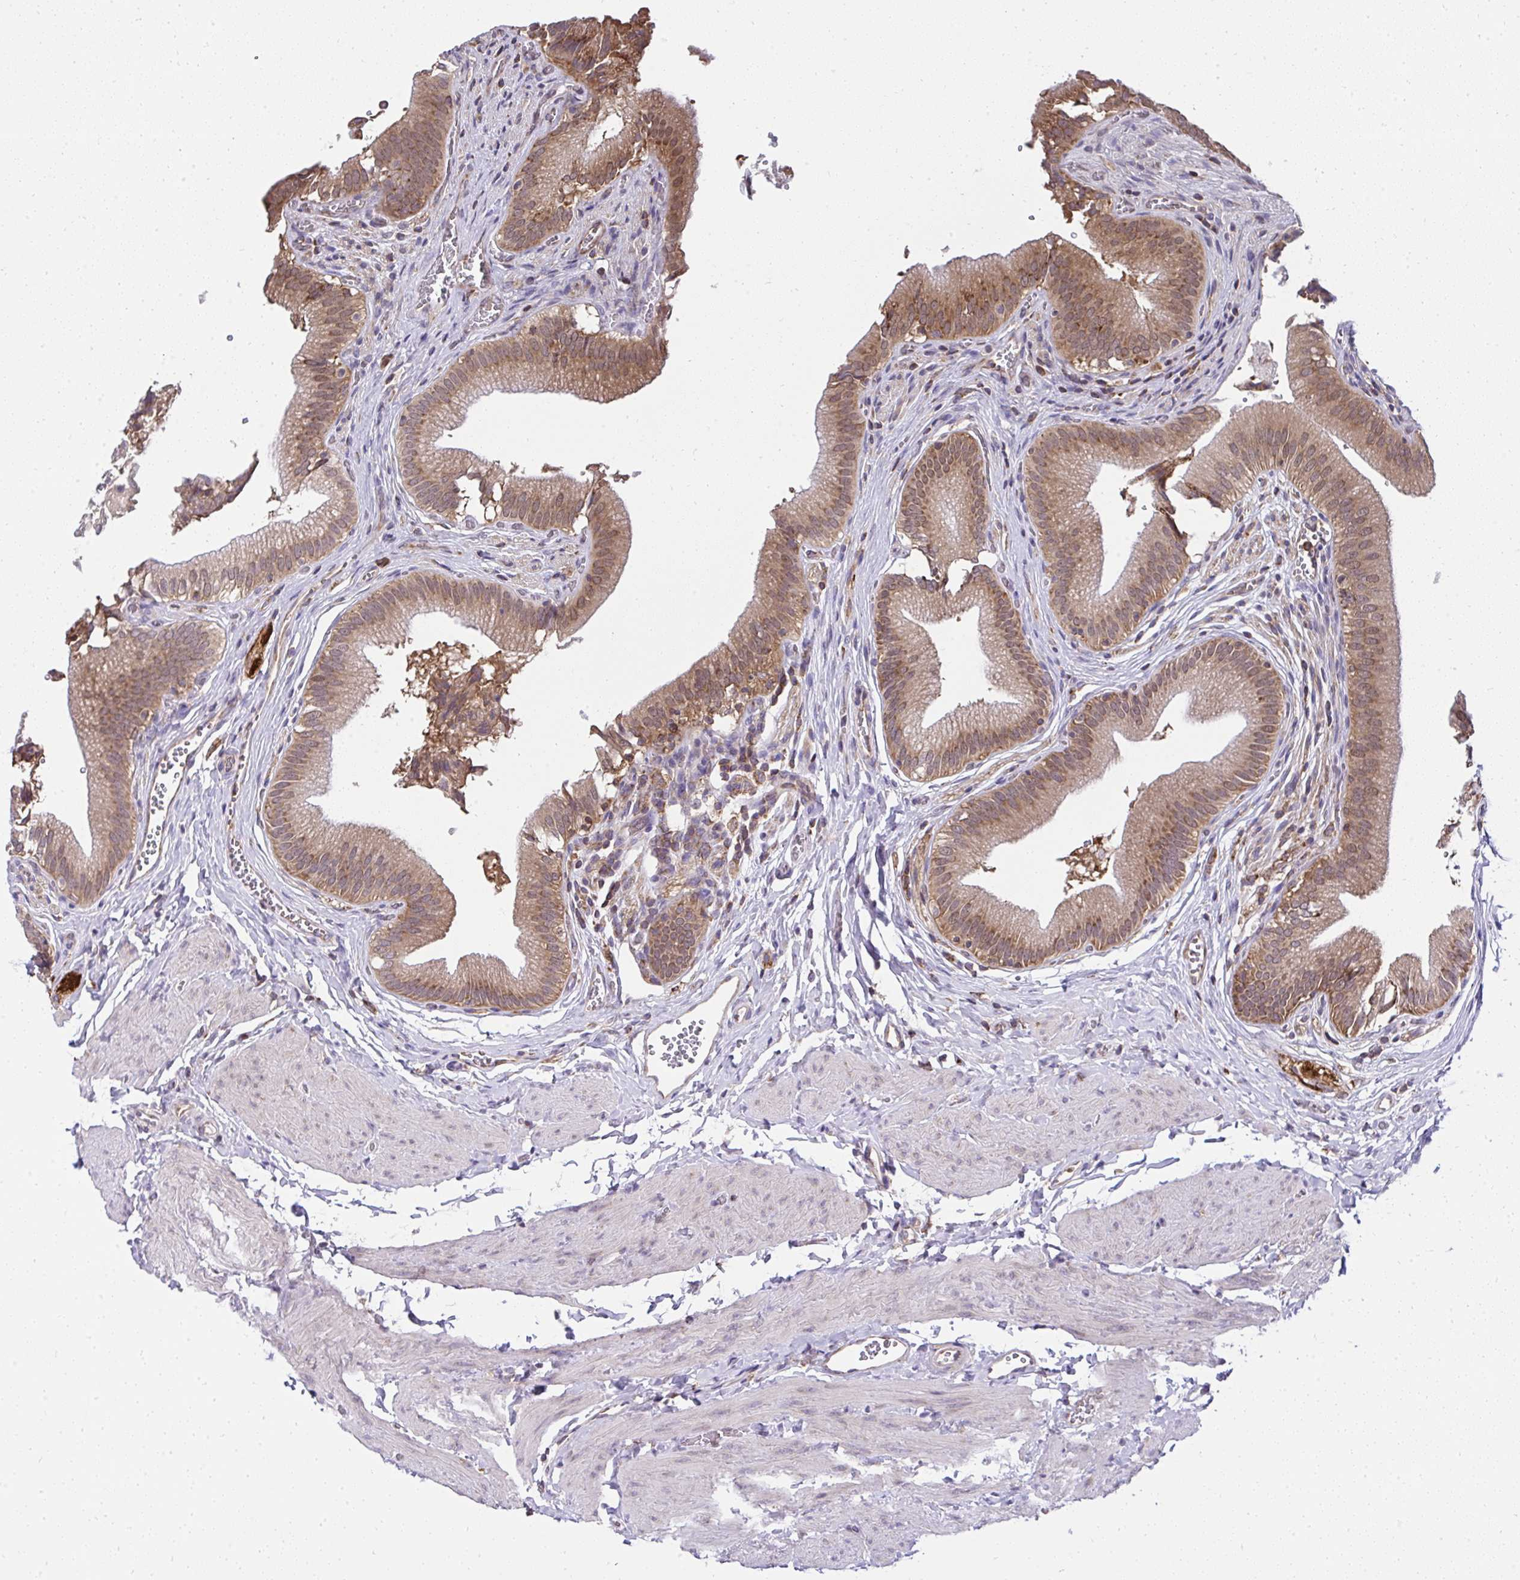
{"staining": {"intensity": "moderate", "quantity": ">75%", "location": "cytoplasmic/membranous"}, "tissue": "gallbladder", "cell_type": "Glandular cells", "image_type": "normal", "snomed": [{"axis": "morphology", "description": "Normal tissue, NOS"}, {"axis": "topography", "description": "Gallbladder"}, {"axis": "topography", "description": "Peripheral nerve tissue"}], "caption": "High-magnification brightfield microscopy of normal gallbladder stained with DAB (brown) and counterstained with hematoxylin (blue). glandular cells exhibit moderate cytoplasmic/membranous positivity is identified in approximately>75% of cells.", "gene": "RPS7", "patient": {"sex": "male", "age": 17}}